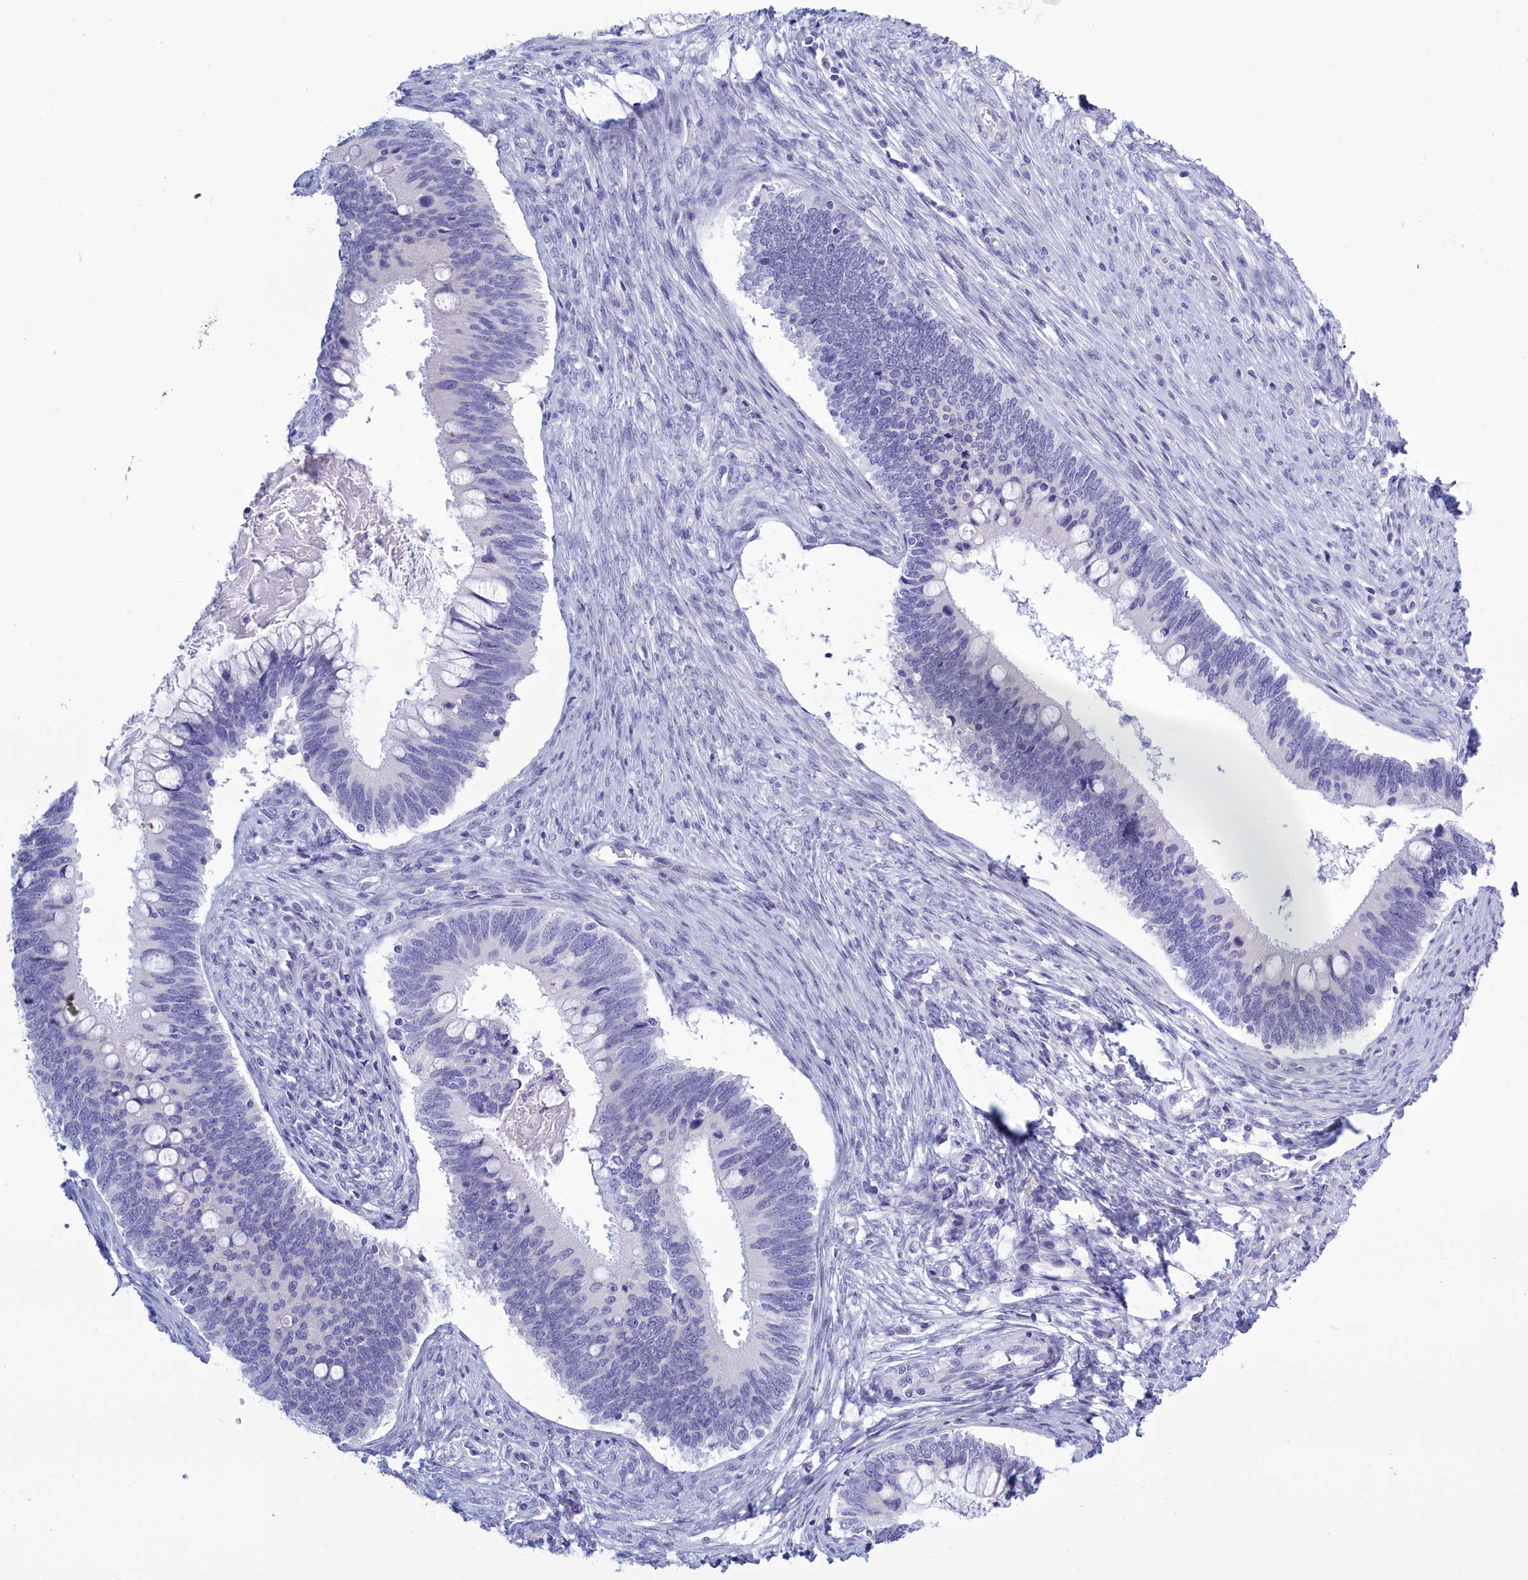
{"staining": {"intensity": "negative", "quantity": "none", "location": "none"}, "tissue": "cervical cancer", "cell_type": "Tumor cells", "image_type": "cancer", "snomed": [{"axis": "morphology", "description": "Adenocarcinoma, NOS"}, {"axis": "topography", "description": "Cervix"}], "caption": "Image shows no significant protein expression in tumor cells of cervical cancer.", "gene": "TMEM97", "patient": {"sex": "female", "age": 42}}